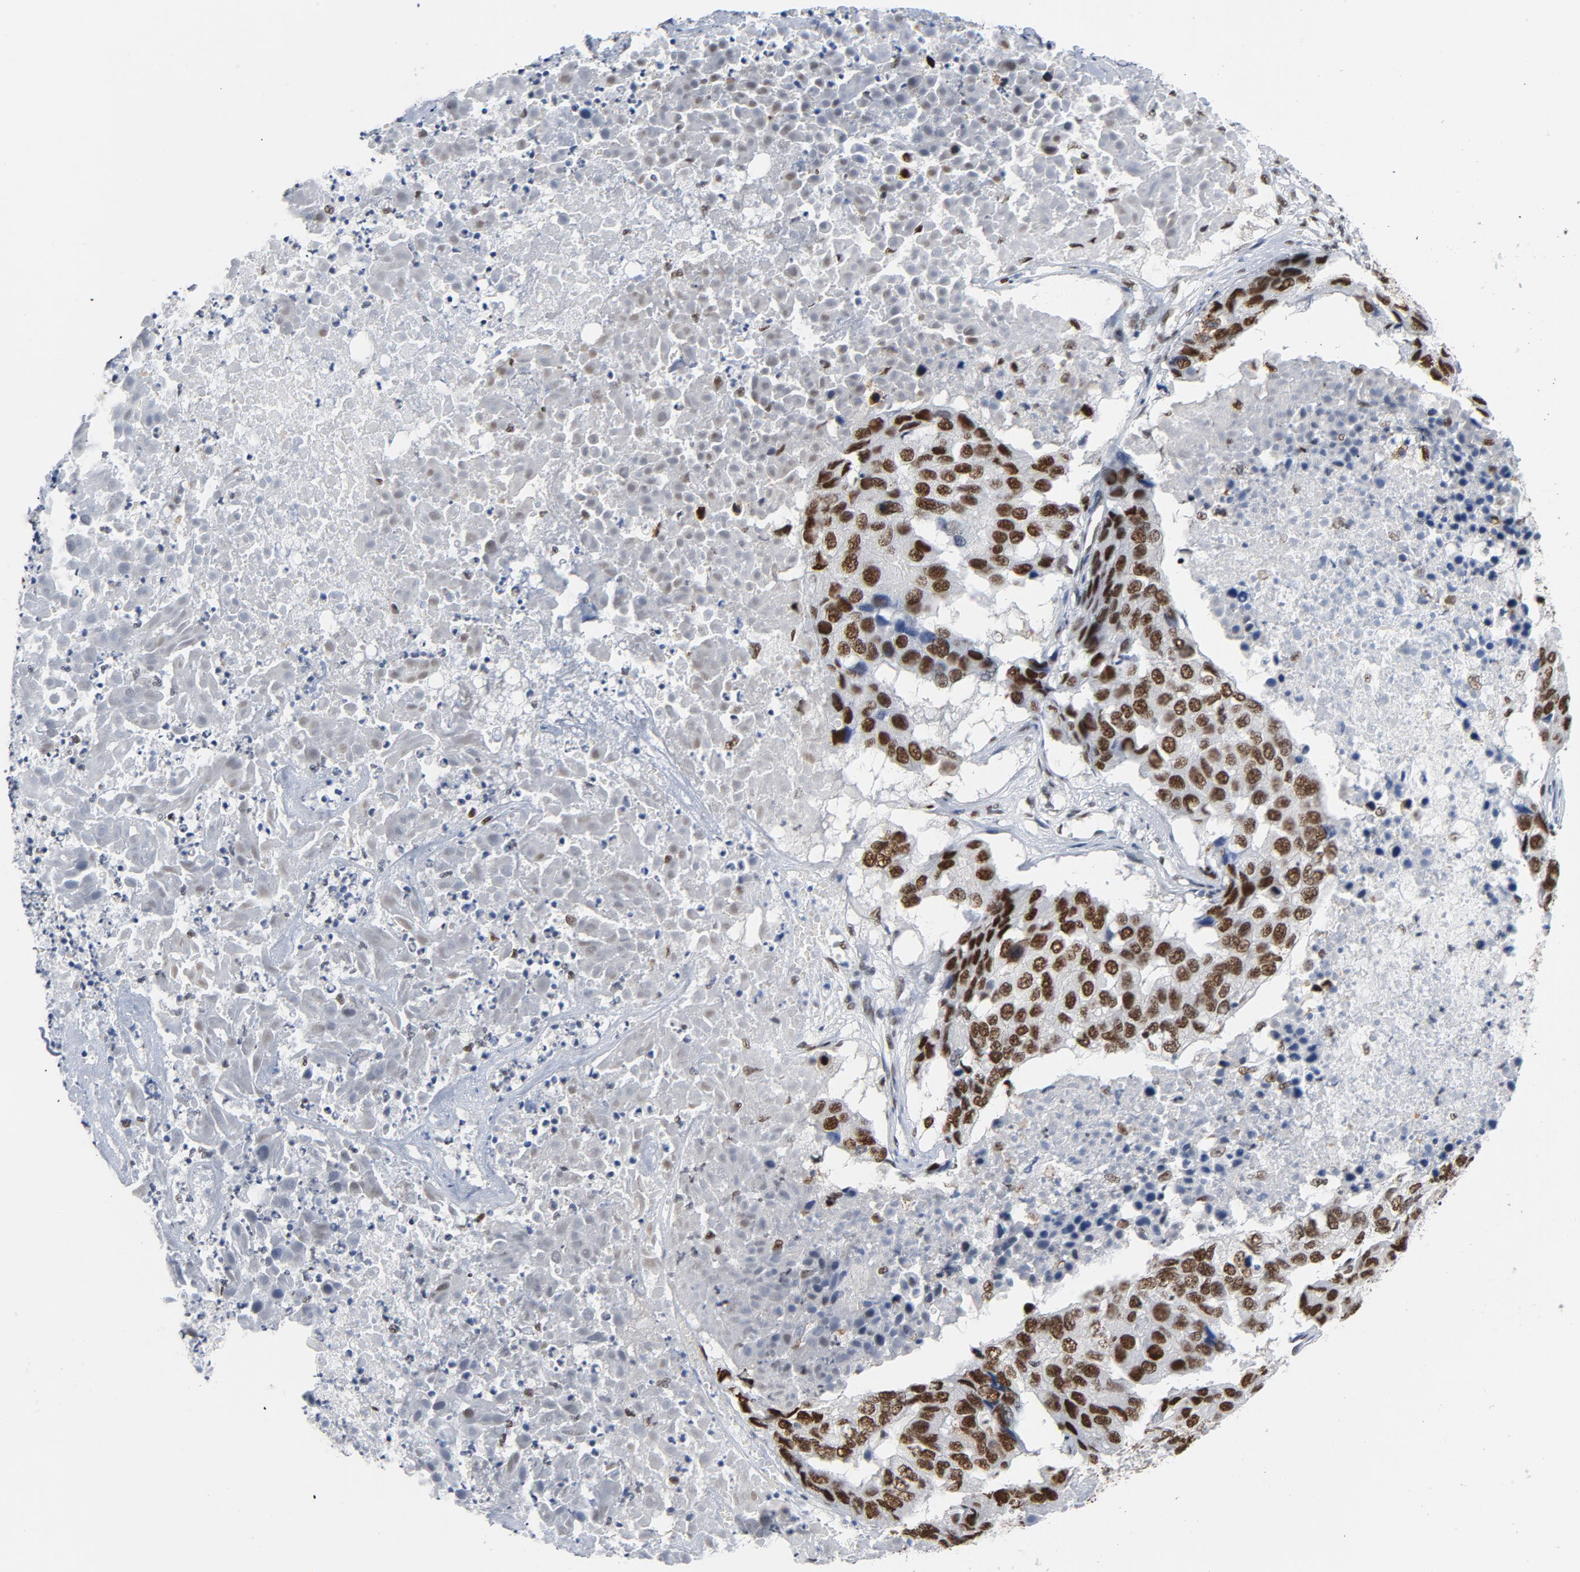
{"staining": {"intensity": "moderate", "quantity": ">75%", "location": "nuclear"}, "tissue": "pancreatic cancer", "cell_type": "Tumor cells", "image_type": "cancer", "snomed": [{"axis": "morphology", "description": "Adenocarcinoma, NOS"}, {"axis": "topography", "description": "Pancreas"}], "caption": "There is medium levels of moderate nuclear expression in tumor cells of pancreatic adenocarcinoma, as demonstrated by immunohistochemical staining (brown color).", "gene": "CSTF2", "patient": {"sex": "male", "age": 50}}